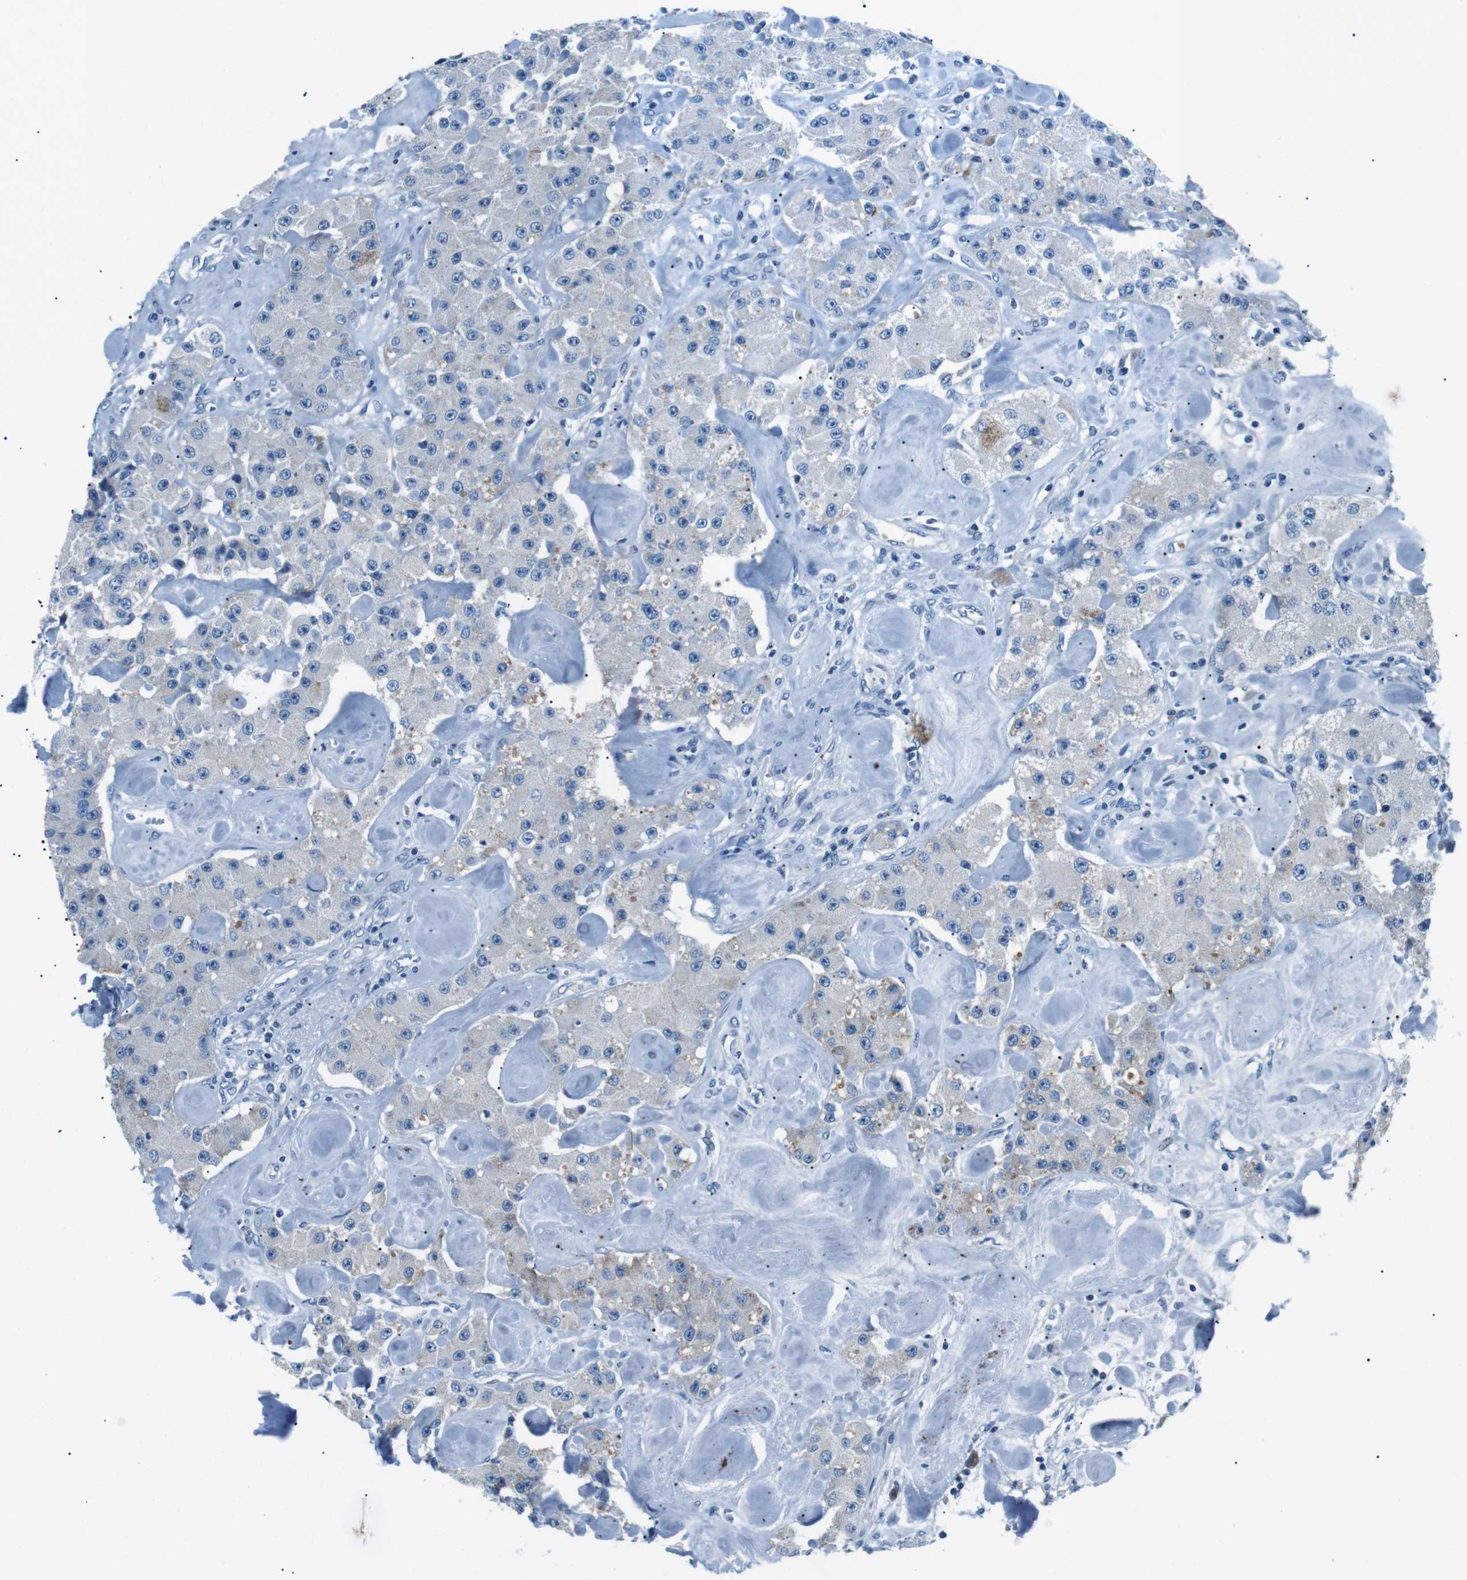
{"staining": {"intensity": "negative", "quantity": "none", "location": "none"}, "tissue": "carcinoid", "cell_type": "Tumor cells", "image_type": "cancer", "snomed": [{"axis": "morphology", "description": "Carcinoid, malignant, NOS"}, {"axis": "topography", "description": "Pancreas"}], "caption": "Immunohistochemistry of human carcinoid demonstrates no expression in tumor cells.", "gene": "ST6GAL1", "patient": {"sex": "male", "age": 41}}